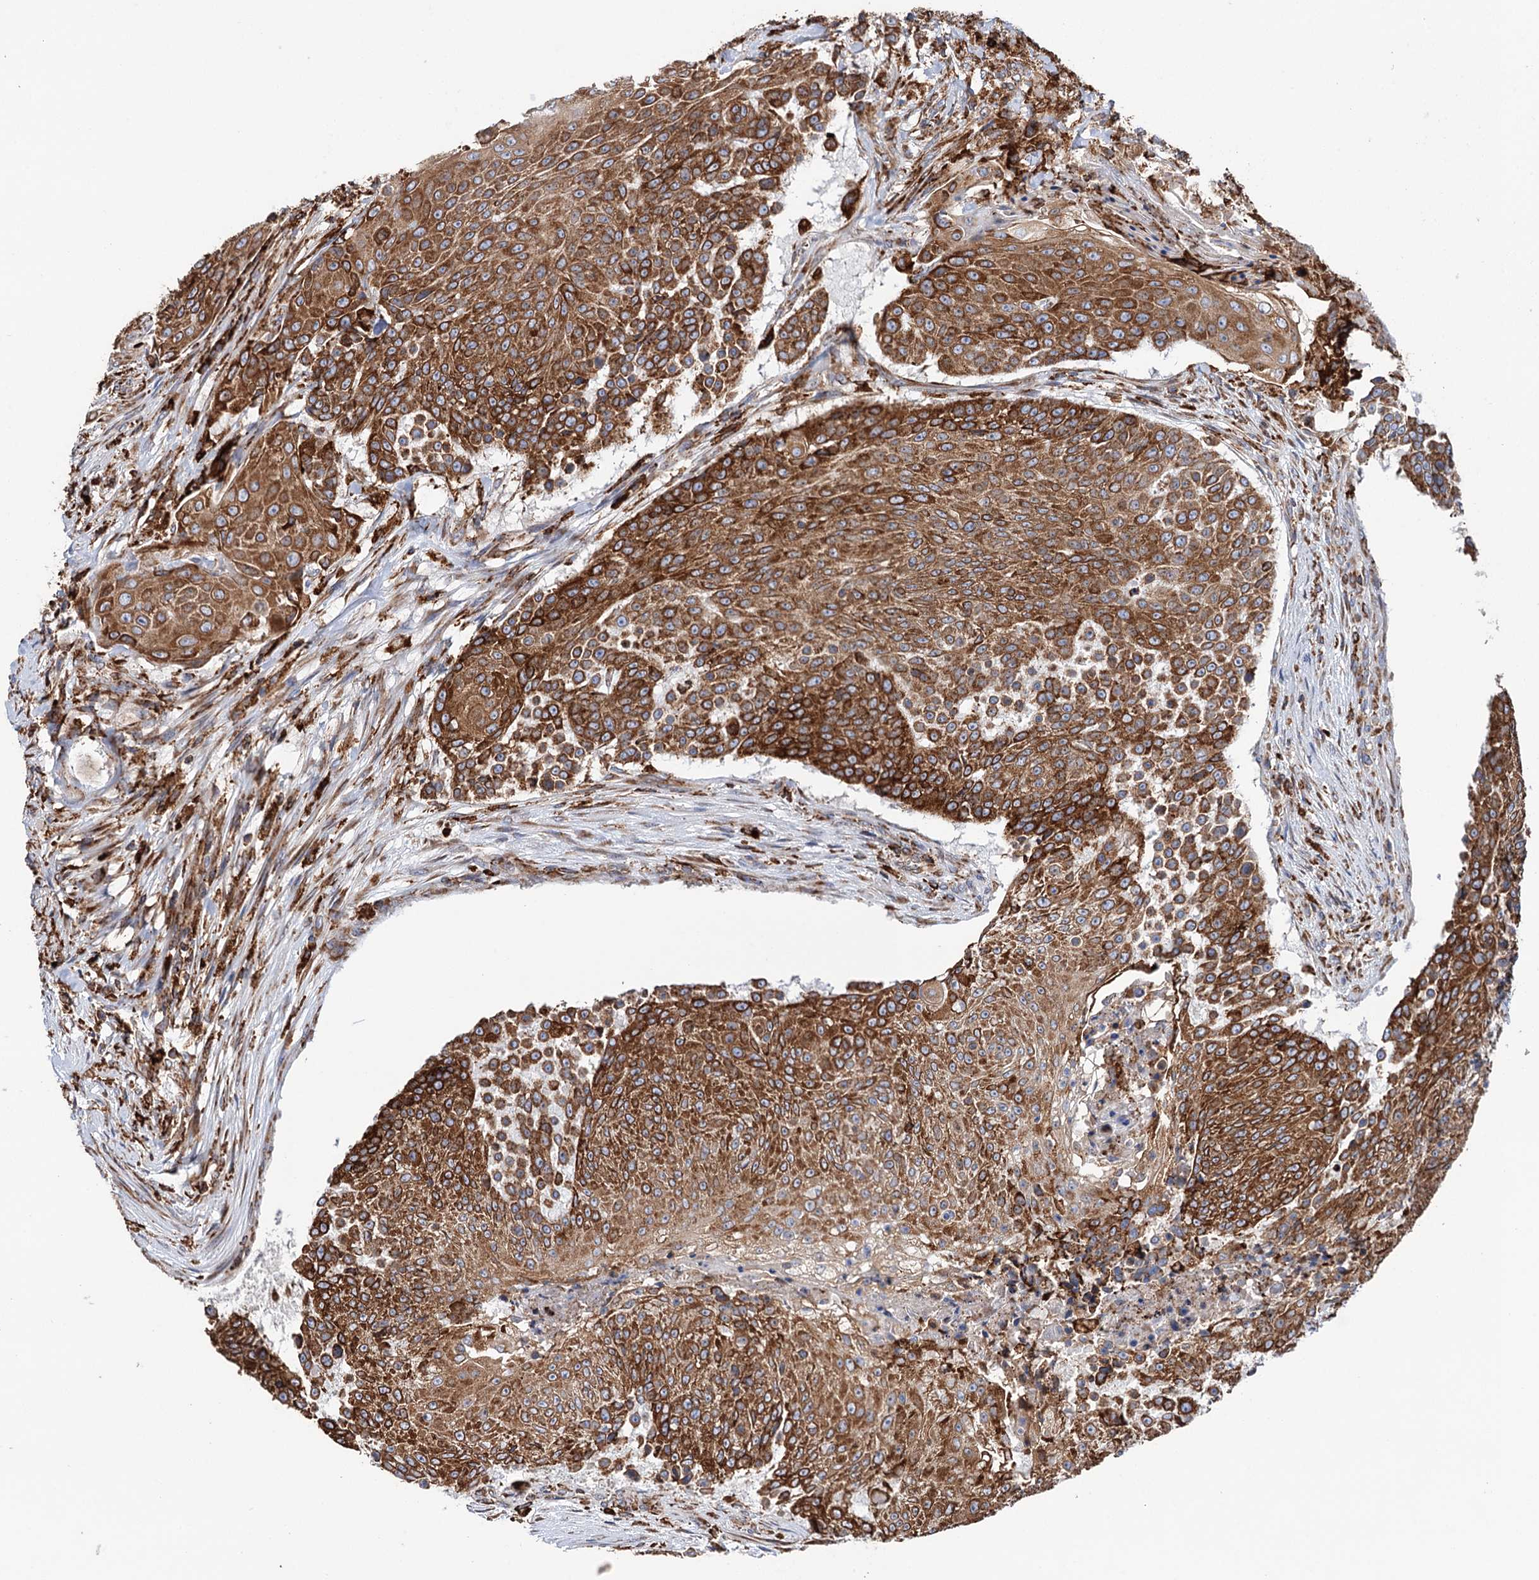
{"staining": {"intensity": "strong", "quantity": ">75%", "location": "cytoplasmic/membranous"}, "tissue": "urothelial cancer", "cell_type": "Tumor cells", "image_type": "cancer", "snomed": [{"axis": "morphology", "description": "Urothelial carcinoma, High grade"}, {"axis": "topography", "description": "Urinary bladder"}], "caption": "Protein analysis of high-grade urothelial carcinoma tissue displays strong cytoplasmic/membranous expression in approximately >75% of tumor cells. The protein is shown in brown color, while the nuclei are stained blue.", "gene": "ERP29", "patient": {"sex": "female", "age": 63}}